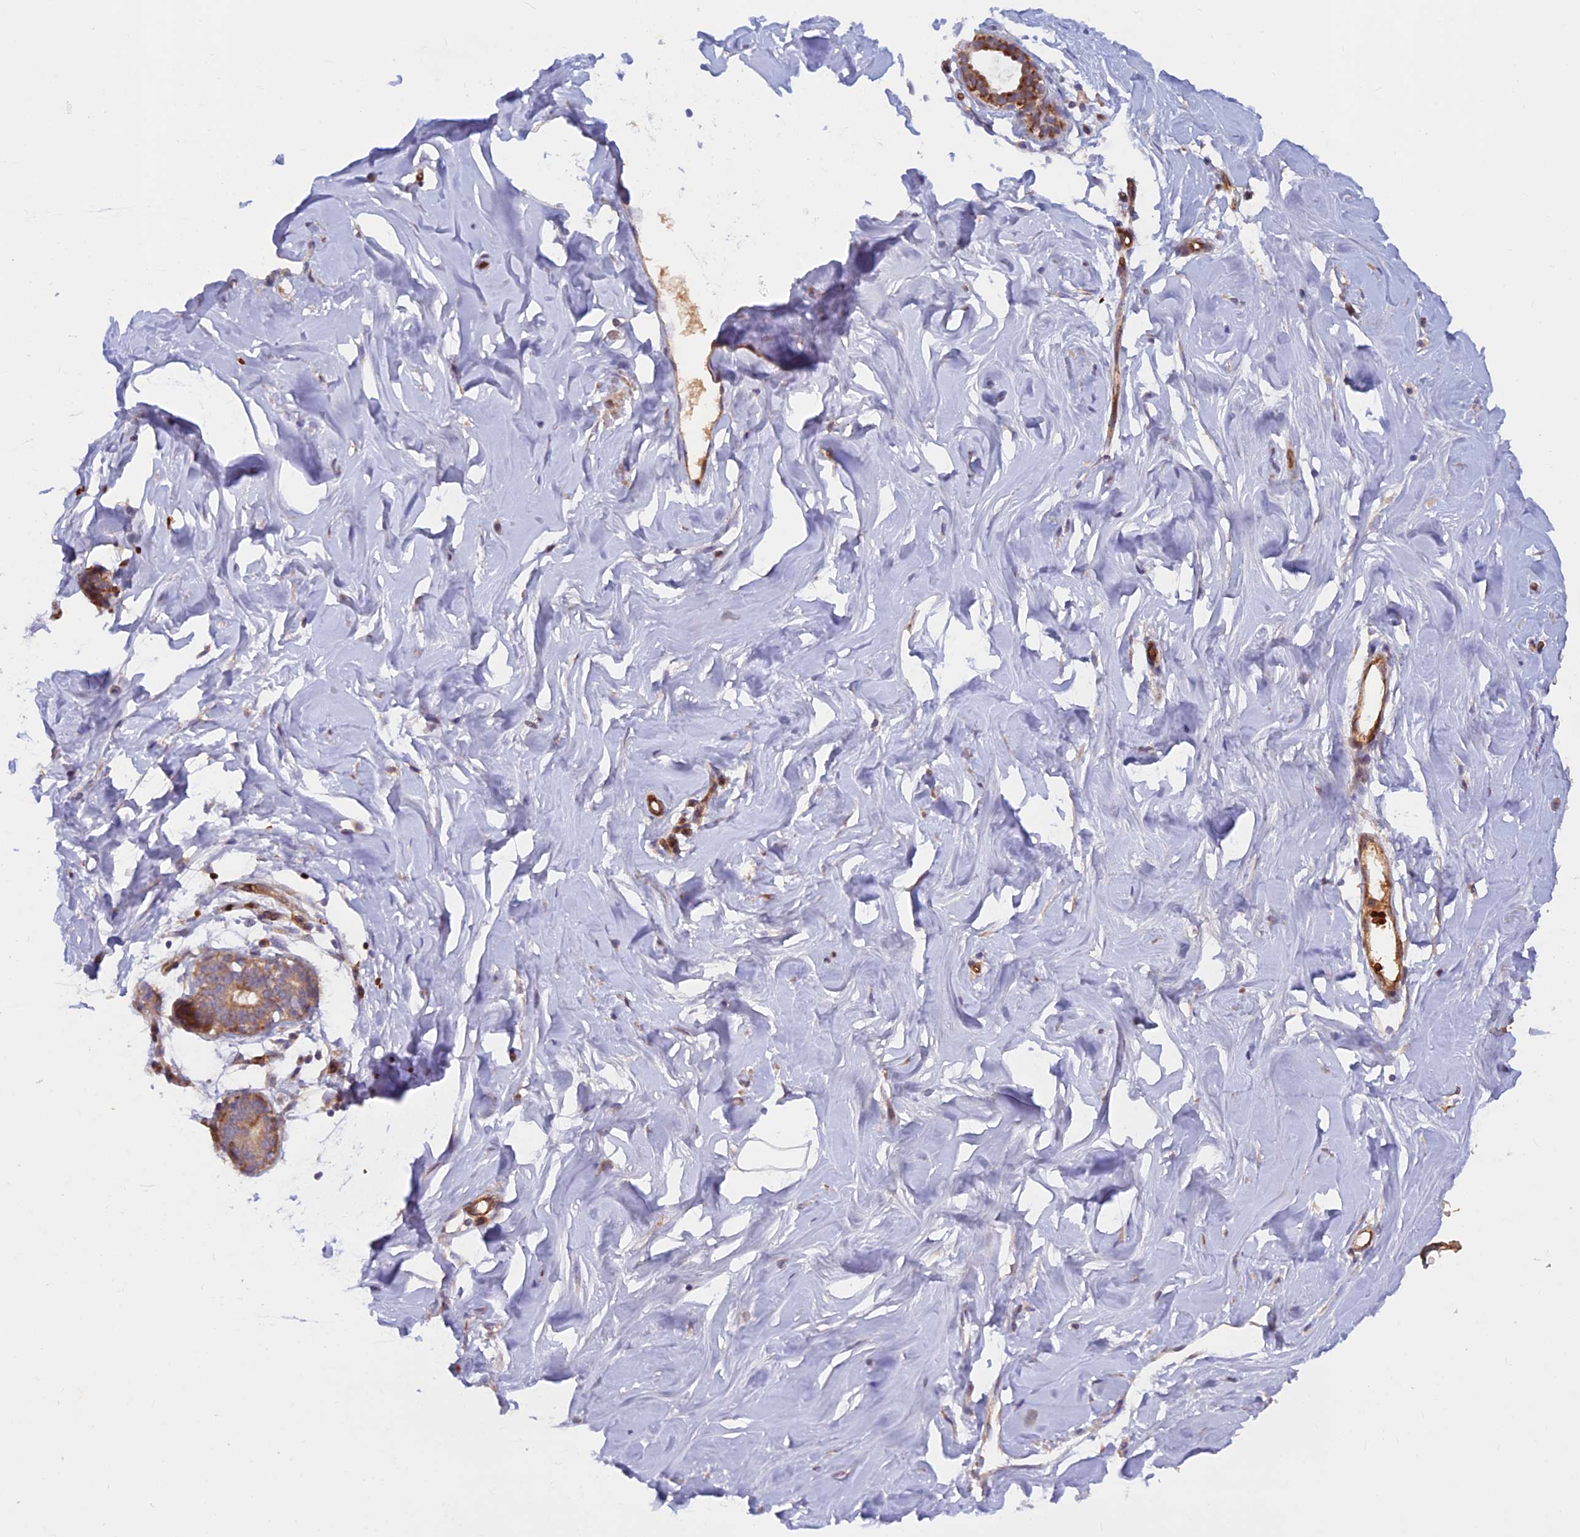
{"staining": {"intensity": "moderate", "quantity": ">75%", "location": "cytoplasmic/membranous"}, "tissue": "breast", "cell_type": "Adipocytes", "image_type": "normal", "snomed": [{"axis": "morphology", "description": "Normal tissue, NOS"}, {"axis": "morphology", "description": "Adenoma, NOS"}, {"axis": "topography", "description": "Breast"}], "caption": "Human breast stained with a protein marker demonstrates moderate staining in adipocytes.", "gene": "GMCL1", "patient": {"sex": "female", "age": 23}}